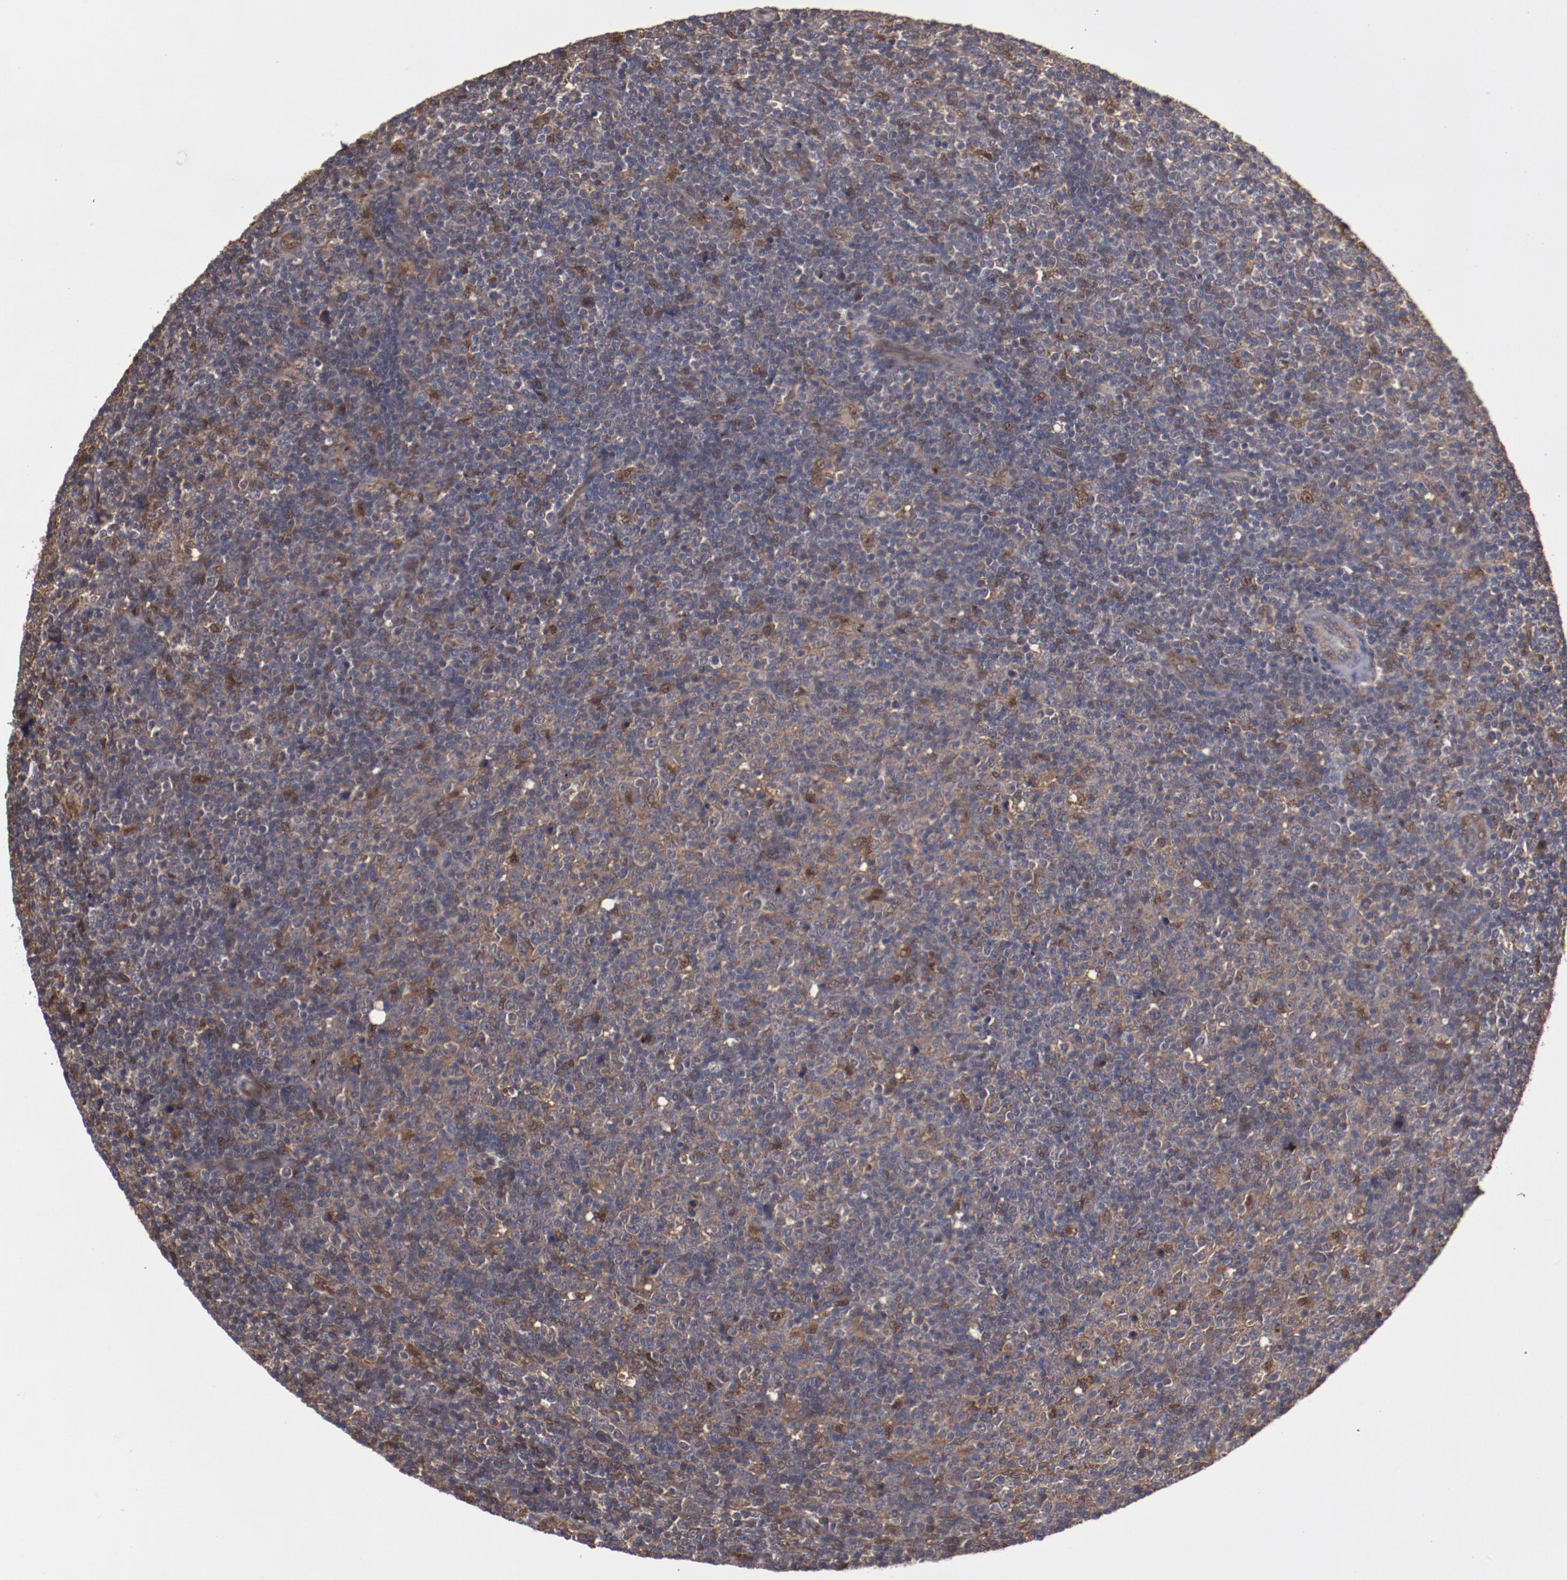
{"staining": {"intensity": "moderate", "quantity": "25%-75%", "location": "cytoplasmic/membranous,nuclear"}, "tissue": "lymphoma", "cell_type": "Tumor cells", "image_type": "cancer", "snomed": [{"axis": "morphology", "description": "Malignant lymphoma, non-Hodgkin's type, Low grade"}, {"axis": "topography", "description": "Lymph node"}], "caption": "The immunohistochemical stain highlights moderate cytoplasmic/membranous and nuclear expression in tumor cells of lymphoma tissue. The staining is performed using DAB brown chromogen to label protein expression. The nuclei are counter-stained blue using hematoxylin.", "gene": "DNAAF2", "patient": {"sex": "male", "age": 70}}